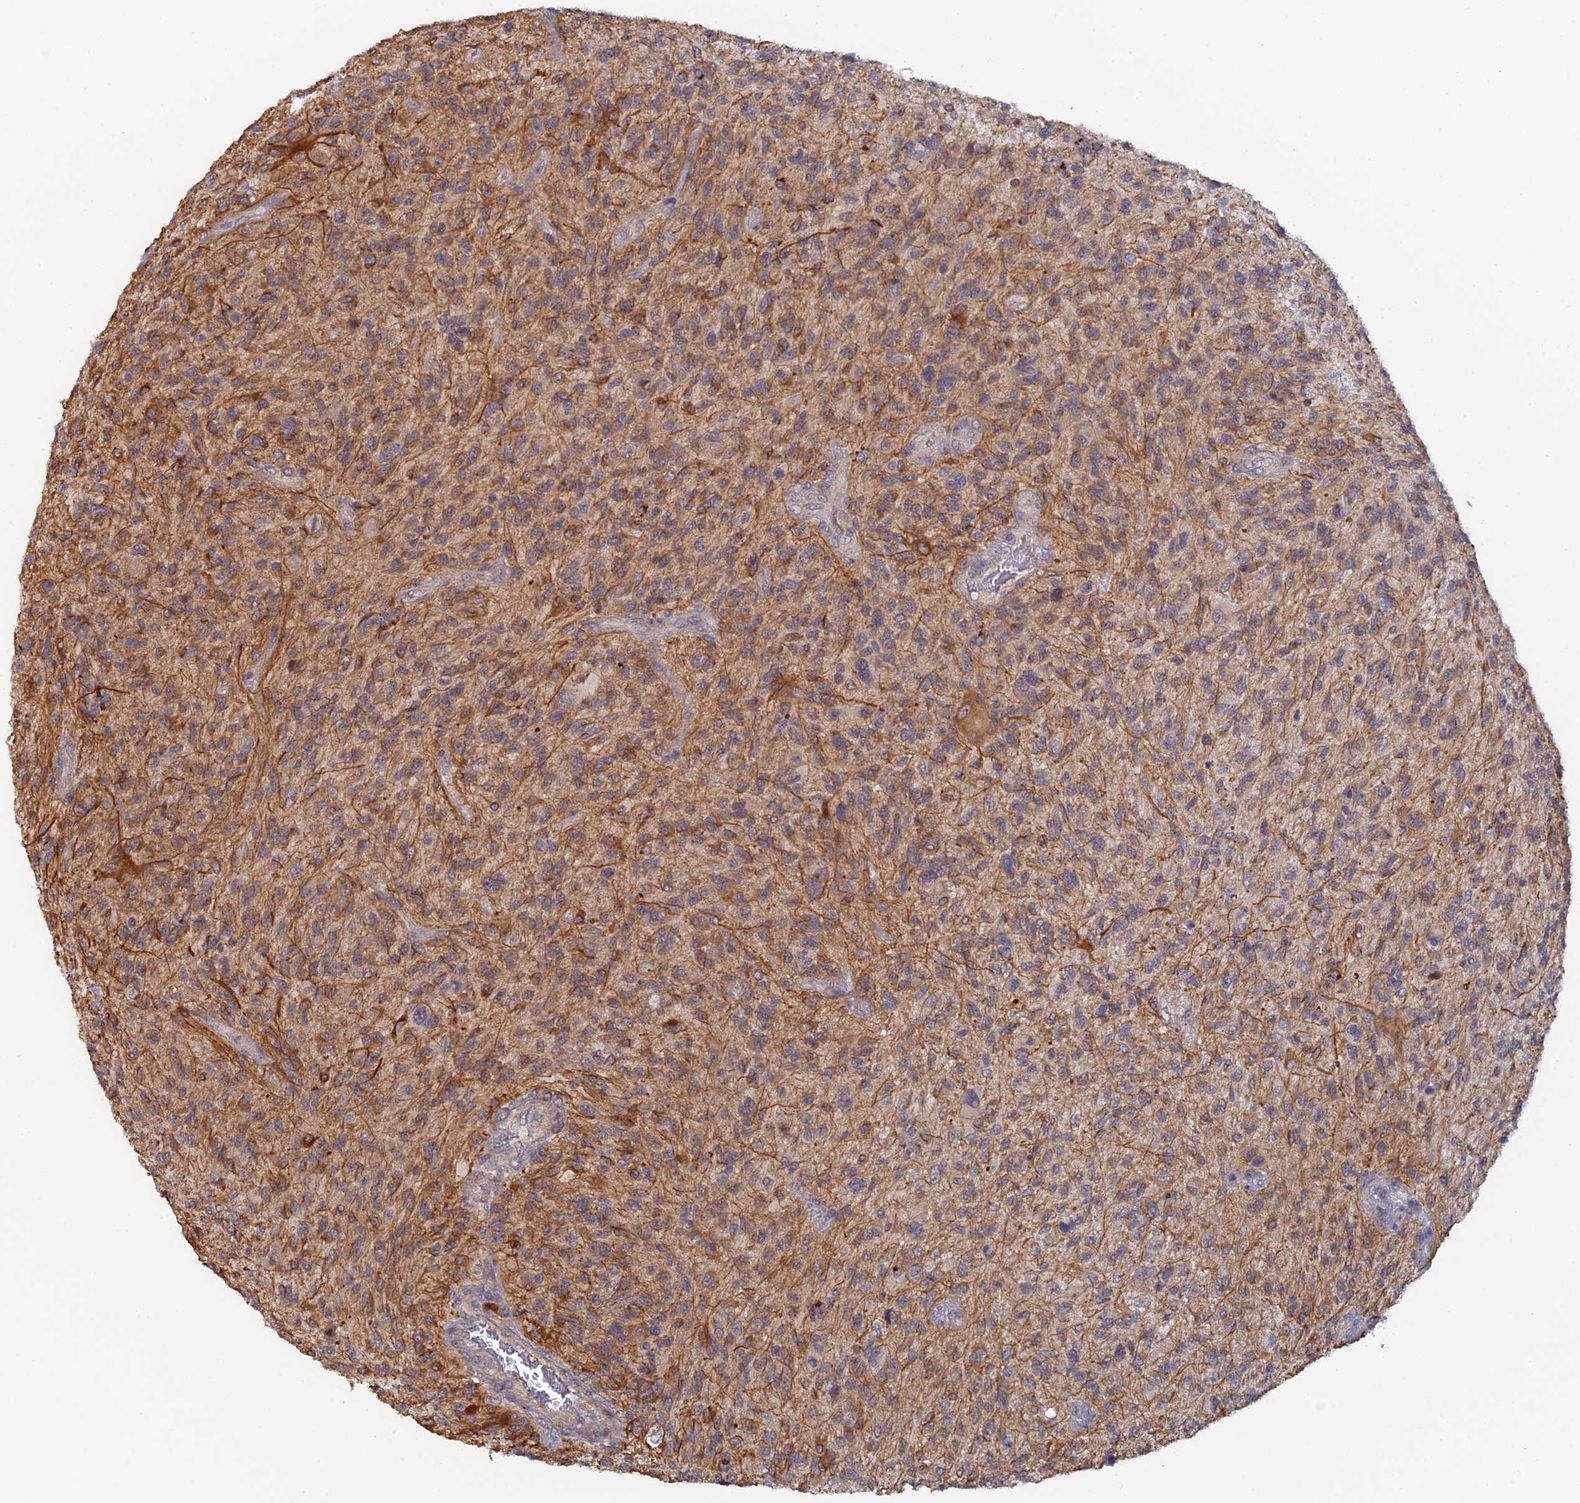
{"staining": {"intensity": "moderate", "quantity": "<25%", "location": "cytoplasmic/membranous"}, "tissue": "glioma", "cell_type": "Tumor cells", "image_type": "cancer", "snomed": [{"axis": "morphology", "description": "Glioma, malignant, High grade"}, {"axis": "topography", "description": "Brain"}], "caption": "The histopathology image reveals a brown stain indicating the presence of a protein in the cytoplasmic/membranous of tumor cells in glioma.", "gene": "MIGA2", "patient": {"sex": "male", "age": 47}}